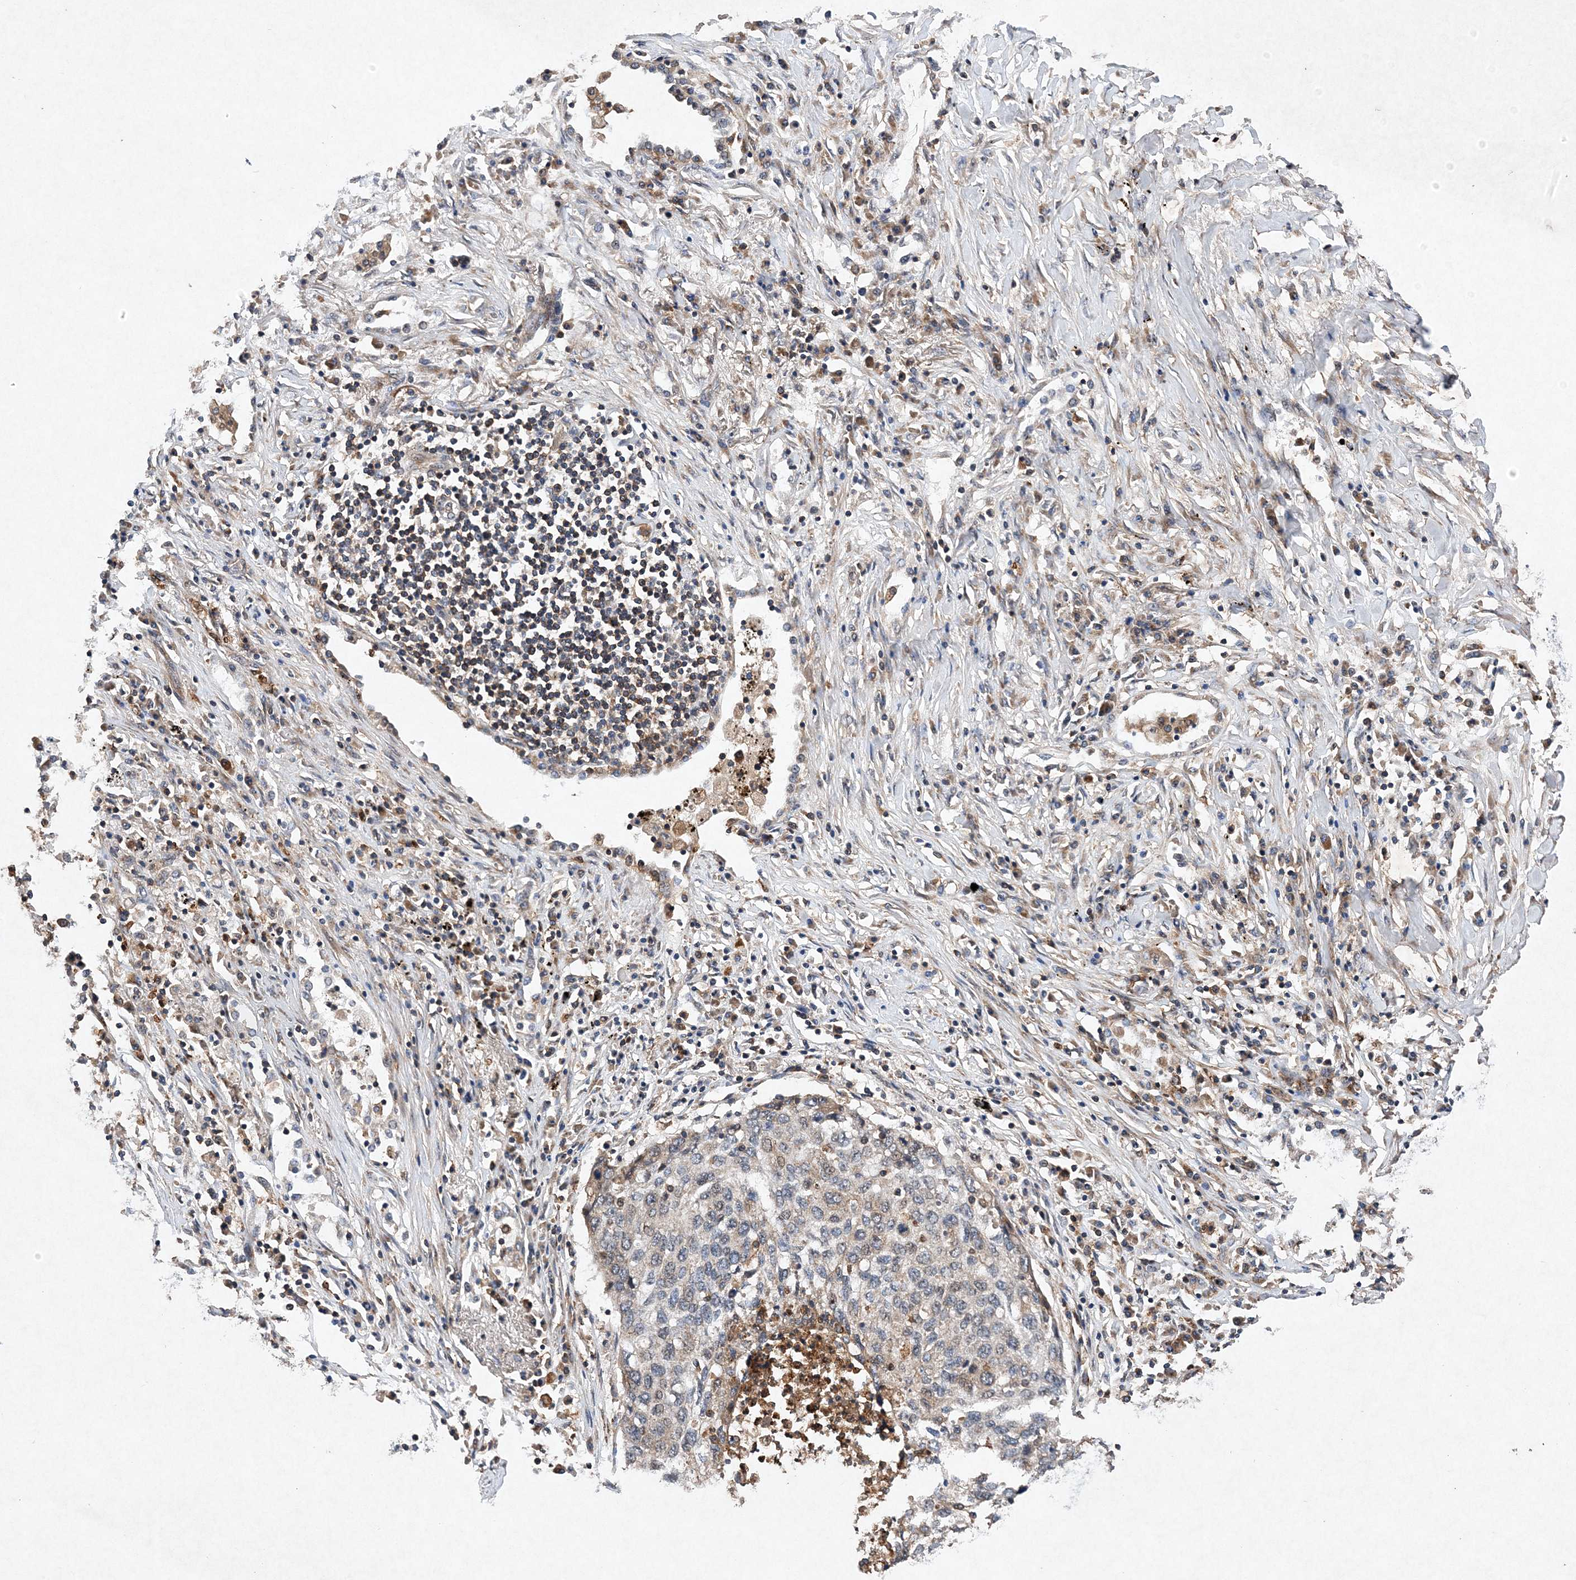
{"staining": {"intensity": "weak", "quantity": "<25%", "location": "cytoplasmic/membranous"}, "tissue": "lung cancer", "cell_type": "Tumor cells", "image_type": "cancer", "snomed": [{"axis": "morphology", "description": "Squamous cell carcinoma, NOS"}, {"axis": "topography", "description": "Lung"}], "caption": "Protein analysis of lung cancer reveals no significant expression in tumor cells. Brightfield microscopy of immunohistochemistry (IHC) stained with DAB (brown) and hematoxylin (blue), captured at high magnification.", "gene": "PROSER1", "patient": {"sex": "female", "age": 63}}